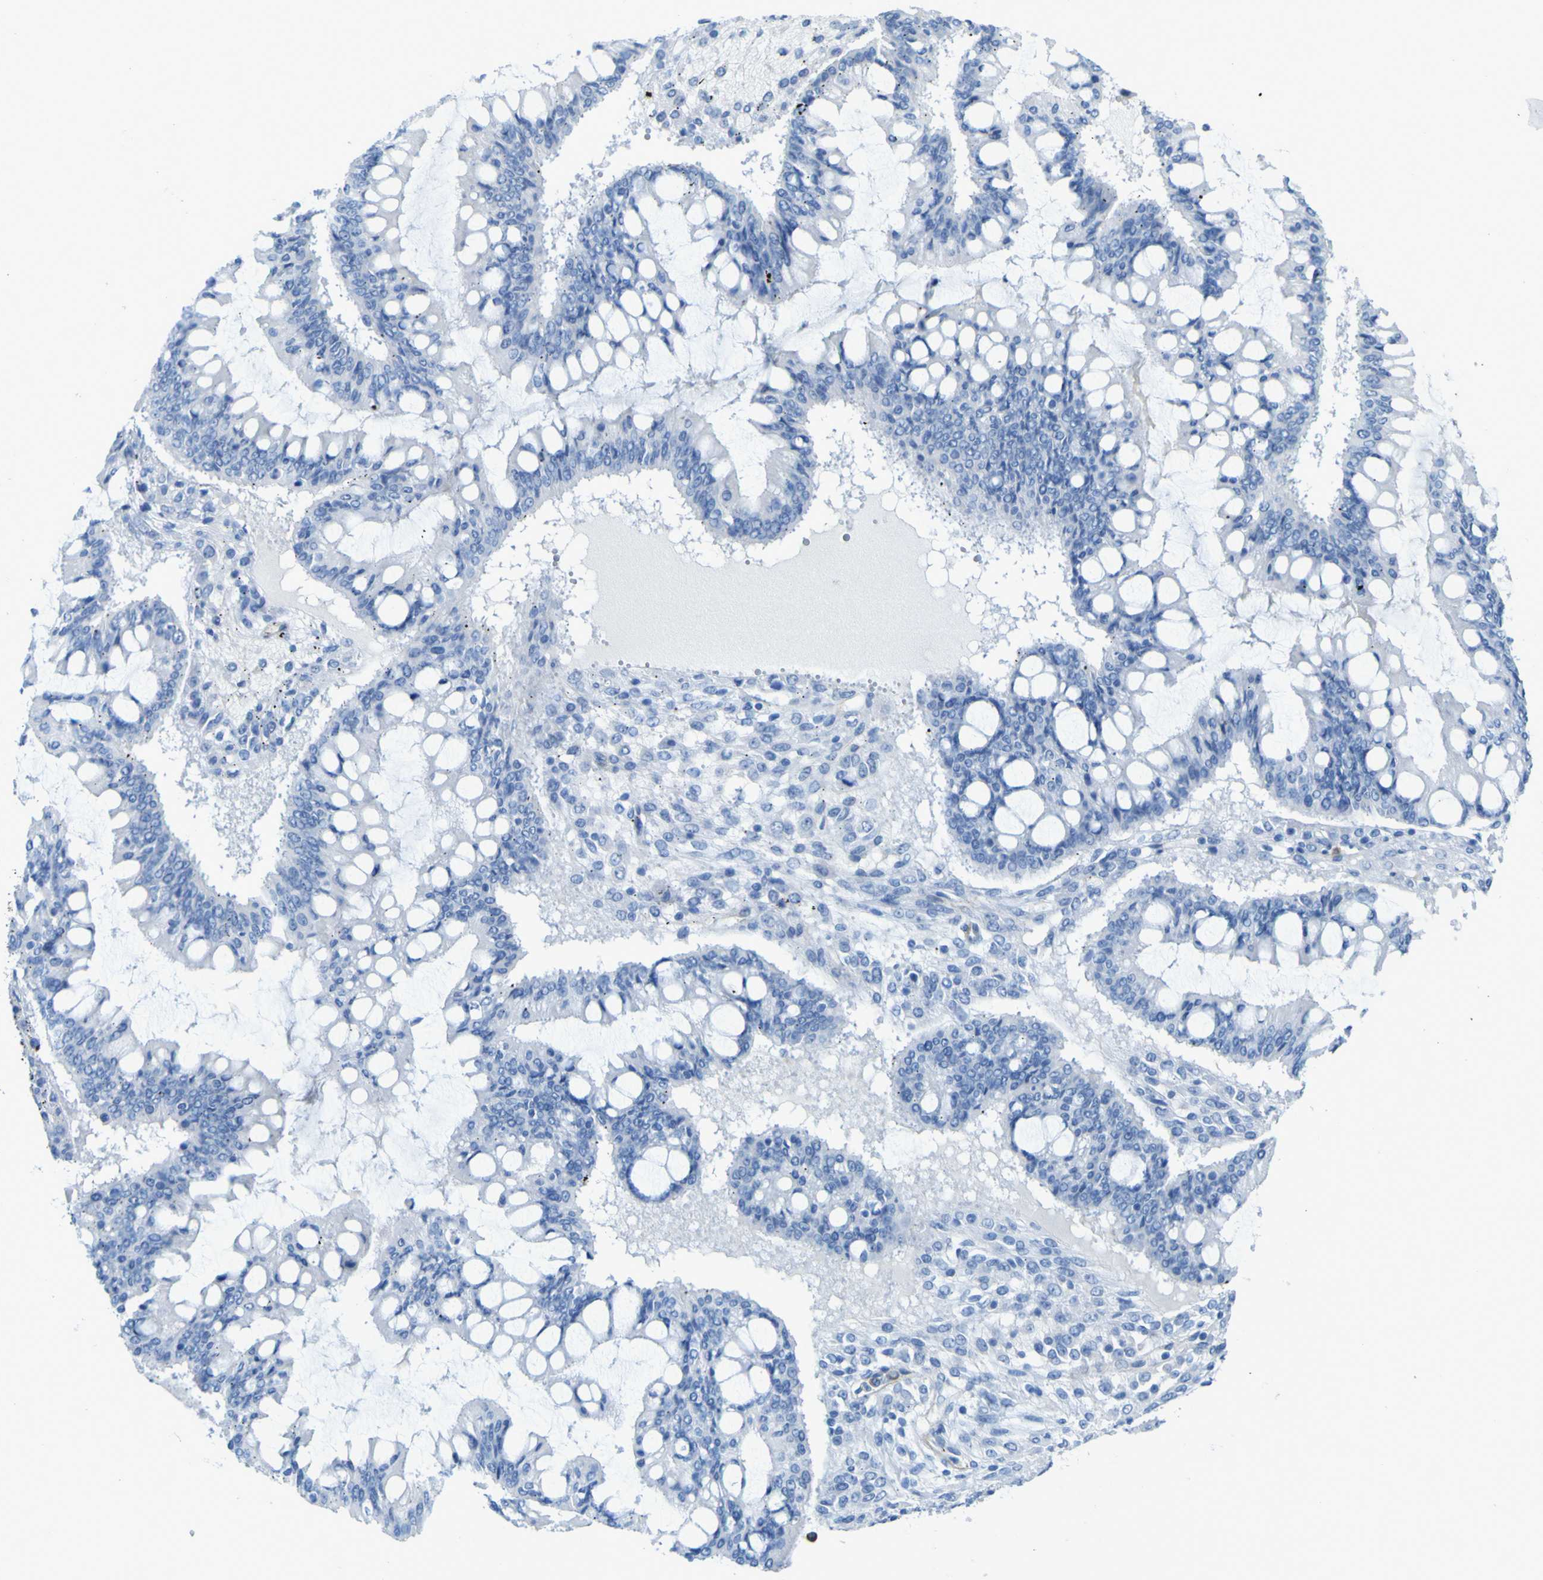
{"staining": {"intensity": "negative", "quantity": "none", "location": "none"}, "tissue": "ovarian cancer", "cell_type": "Tumor cells", "image_type": "cancer", "snomed": [{"axis": "morphology", "description": "Cystadenocarcinoma, mucinous, NOS"}, {"axis": "topography", "description": "Ovary"}], "caption": "This is an immunohistochemistry (IHC) micrograph of human ovarian mucinous cystadenocarcinoma. There is no positivity in tumor cells.", "gene": "CD93", "patient": {"sex": "female", "age": 73}}